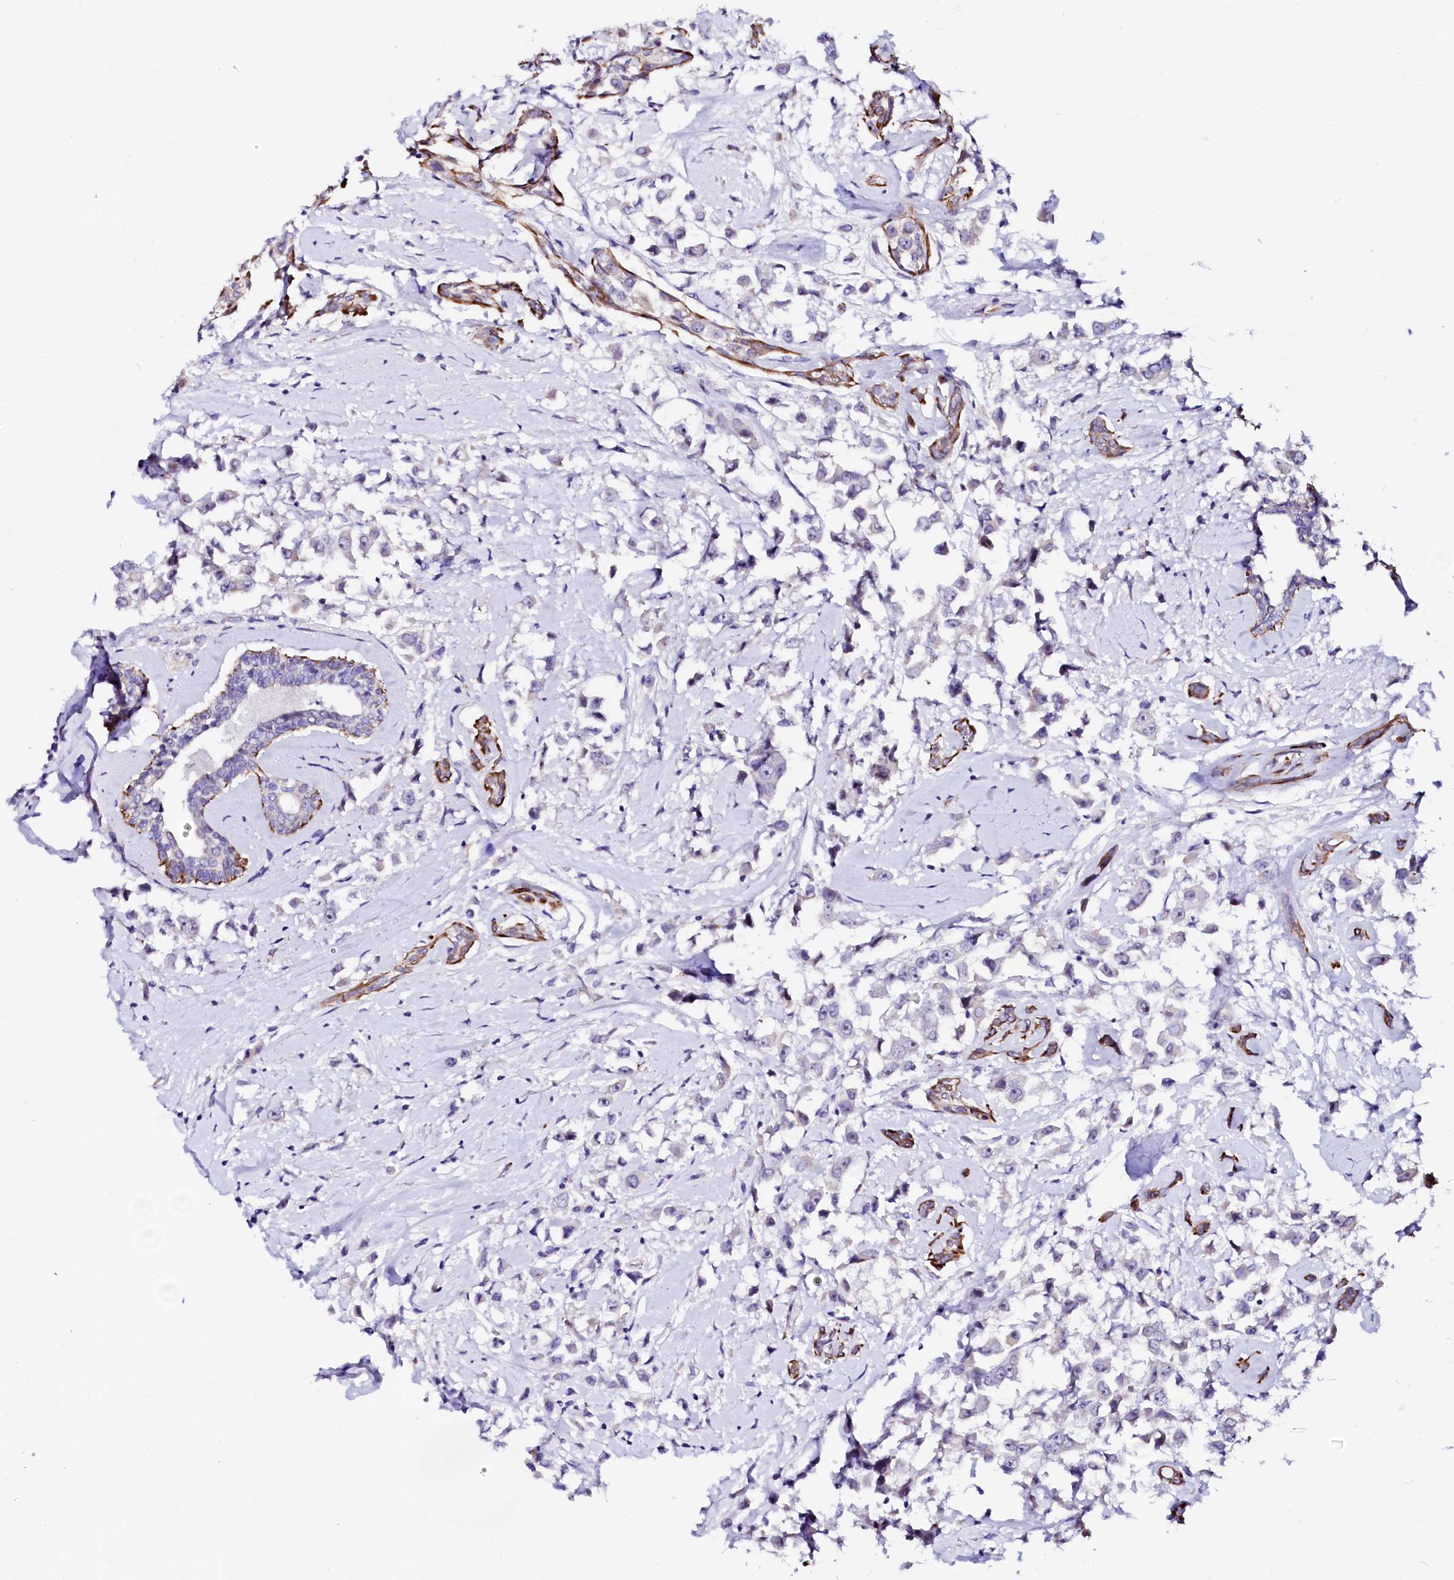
{"staining": {"intensity": "negative", "quantity": "none", "location": "none"}, "tissue": "breast cancer", "cell_type": "Tumor cells", "image_type": "cancer", "snomed": [{"axis": "morphology", "description": "Duct carcinoma"}, {"axis": "topography", "description": "Breast"}], "caption": "Immunohistochemical staining of breast cancer exhibits no significant staining in tumor cells.", "gene": "SFR1", "patient": {"sex": "female", "age": 87}}